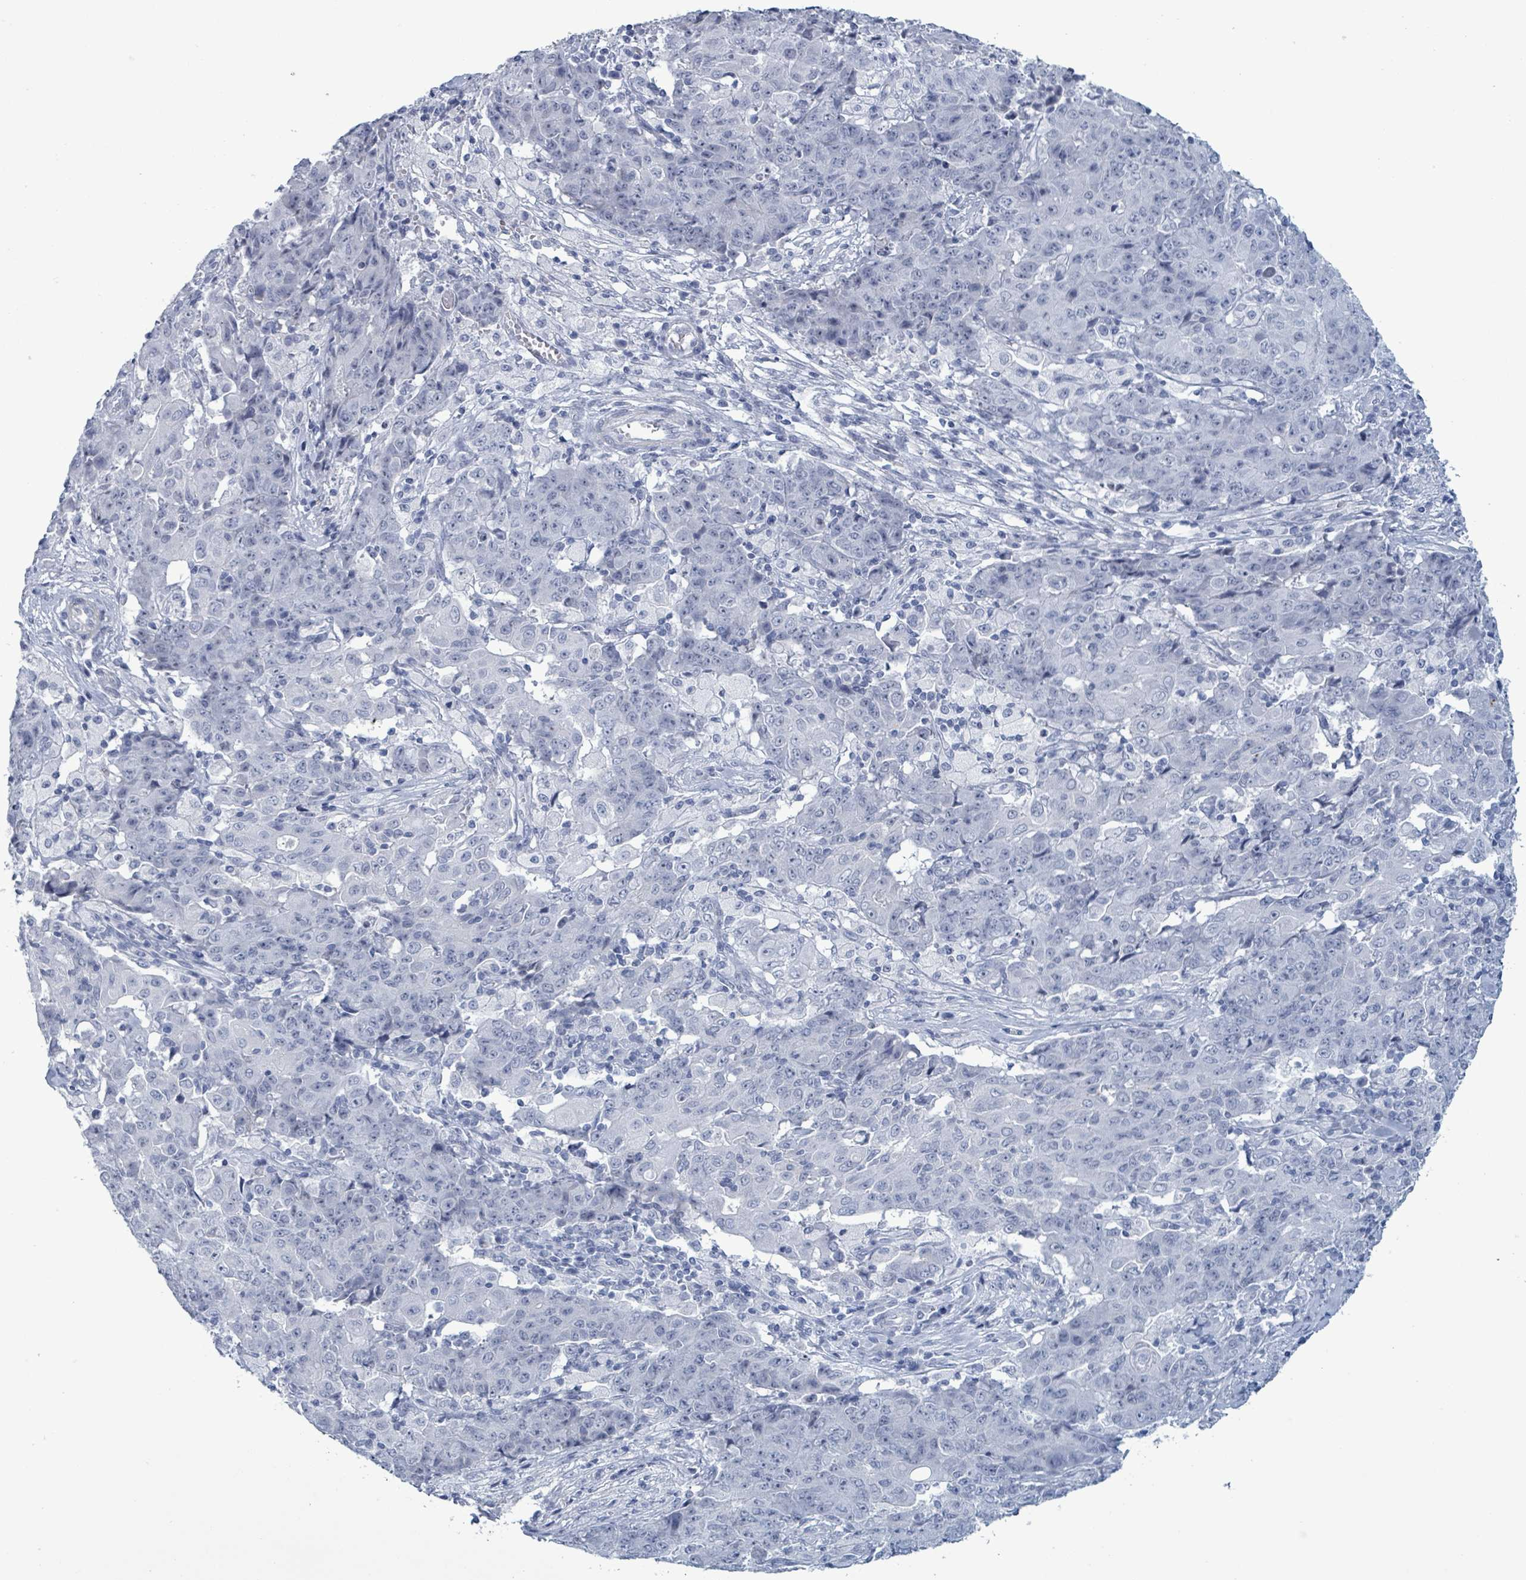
{"staining": {"intensity": "negative", "quantity": "none", "location": "none"}, "tissue": "ovarian cancer", "cell_type": "Tumor cells", "image_type": "cancer", "snomed": [{"axis": "morphology", "description": "Carcinoma, endometroid"}, {"axis": "topography", "description": "Ovary"}], "caption": "Tumor cells show no significant positivity in ovarian cancer (endometroid carcinoma). (DAB (3,3'-diaminobenzidine) IHC, high magnification).", "gene": "ZNF771", "patient": {"sex": "female", "age": 42}}